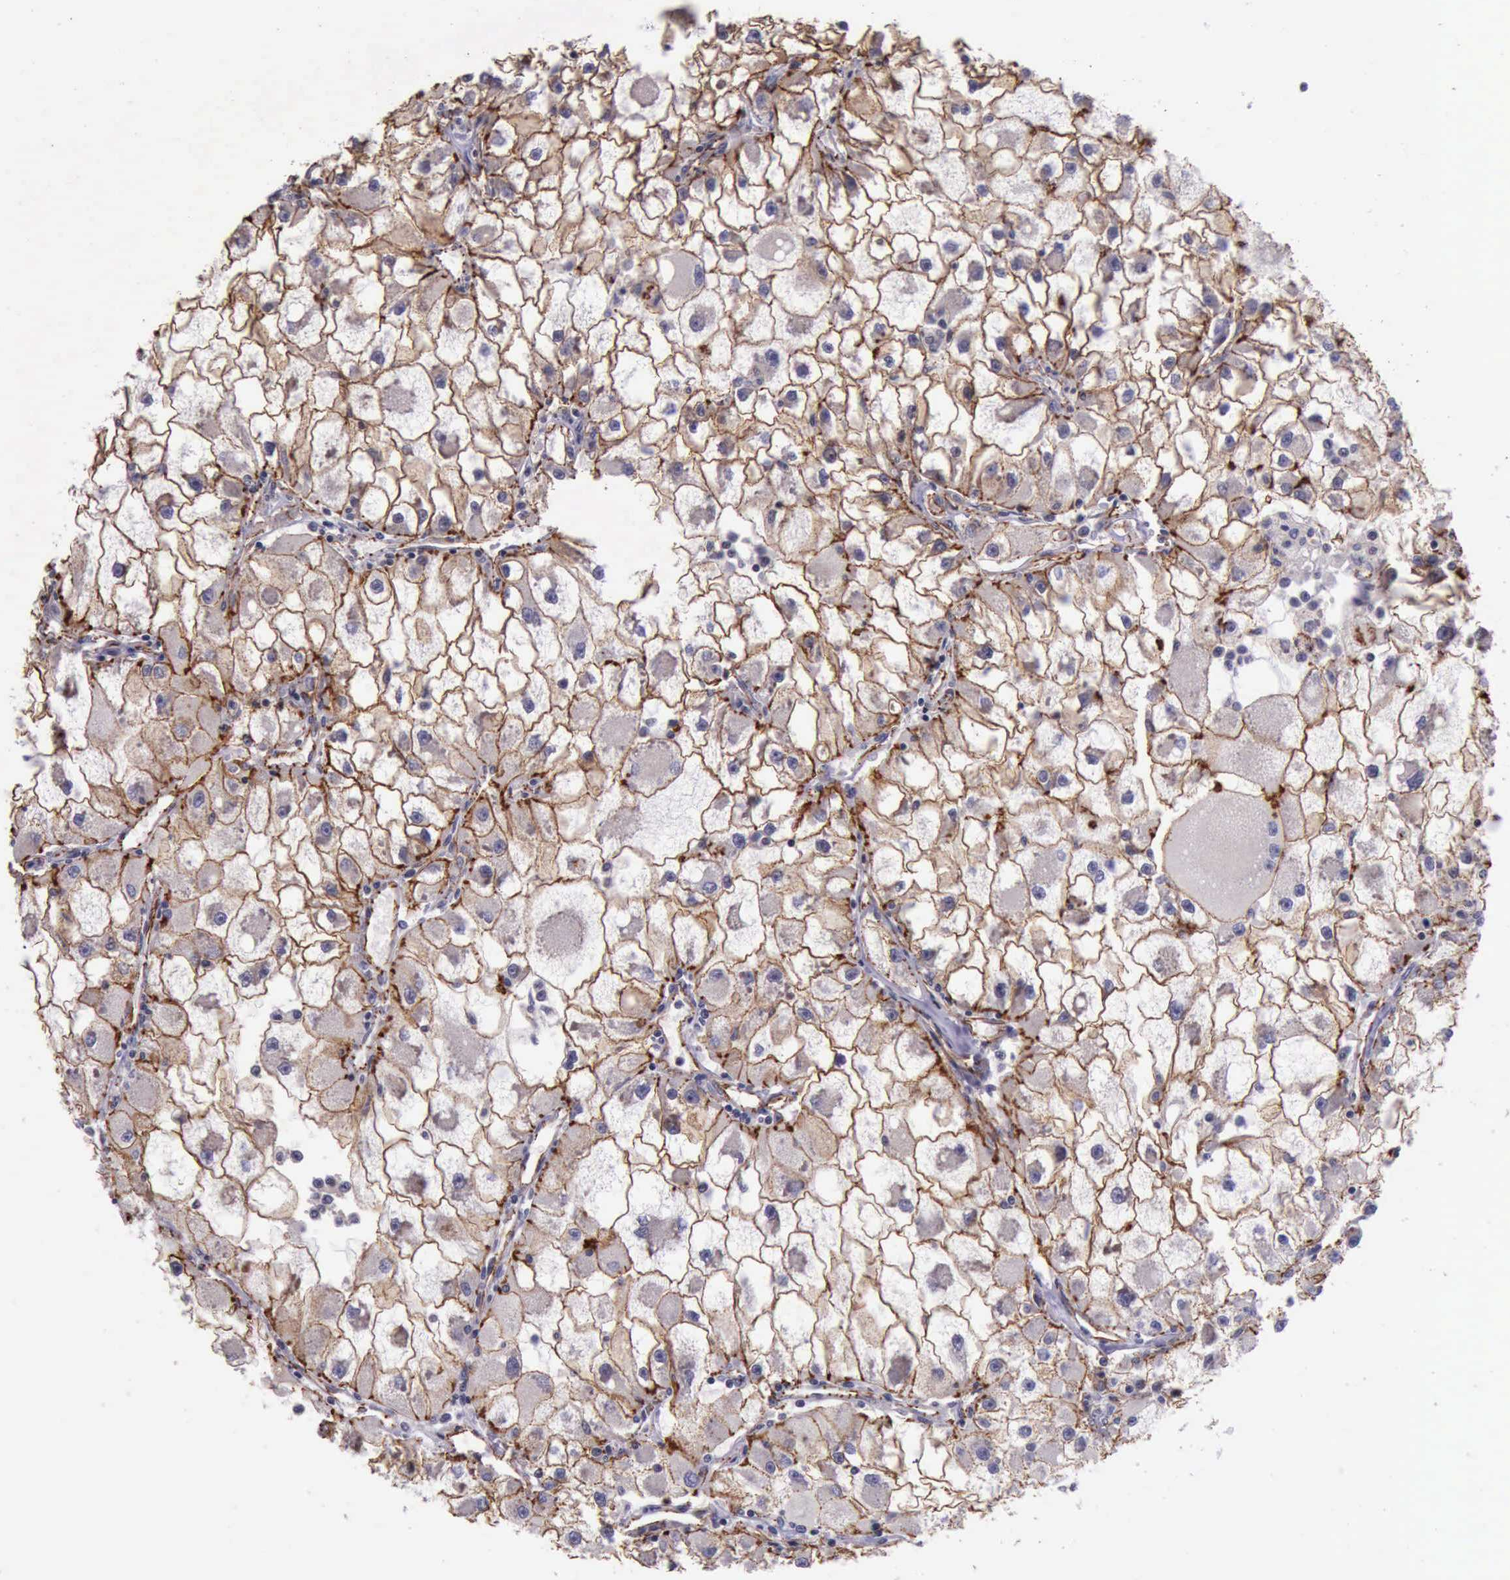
{"staining": {"intensity": "moderate", "quantity": ">75%", "location": "cytoplasmic/membranous"}, "tissue": "renal cancer", "cell_type": "Tumor cells", "image_type": "cancer", "snomed": [{"axis": "morphology", "description": "Adenocarcinoma, NOS"}, {"axis": "topography", "description": "Kidney"}], "caption": "A micrograph of human adenocarcinoma (renal) stained for a protein demonstrates moderate cytoplasmic/membranous brown staining in tumor cells.", "gene": "CTNNB1", "patient": {"sex": "female", "age": 73}}